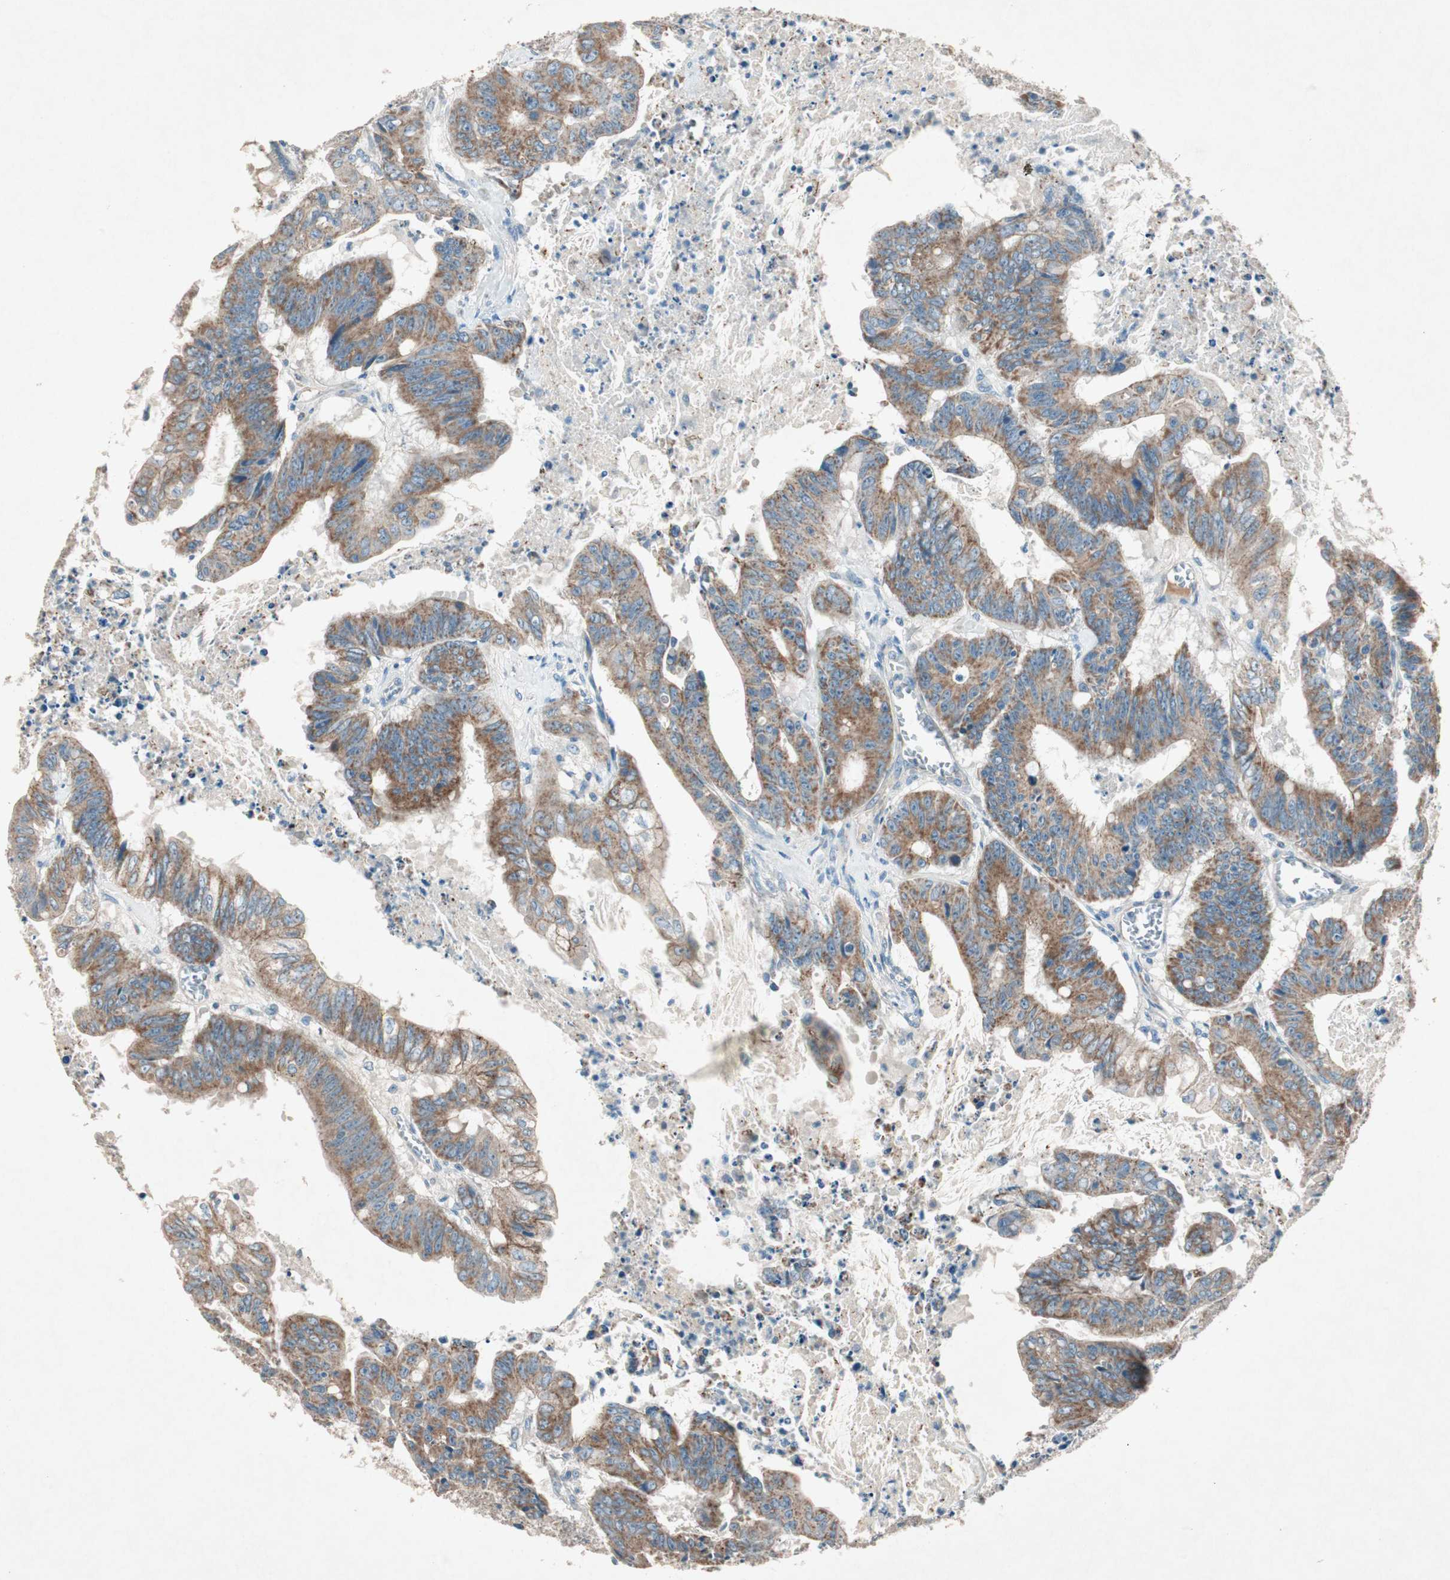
{"staining": {"intensity": "moderate", "quantity": ">75%", "location": "cytoplasmic/membranous"}, "tissue": "colorectal cancer", "cell_type": "Tumor cells", "image_type": "cancer", "snomed": [{"axis": "morphology", "description": "Adenocarcinoma, NOS"}, {"axis": "topography", "description": "Colon"}], "caption": "Immunohistochemical staining of colorectal cancer displays medium levels of moderate cytoplasmic/membranous staining in about >75% of tumor cells. The protein of interest is stained brown, and the nuclei are stained in blue (DAB IHC with brightfield microscopy, high magnification).", "gene": "NKAIN1", "patient": {"sex": "male", "age": 45}}